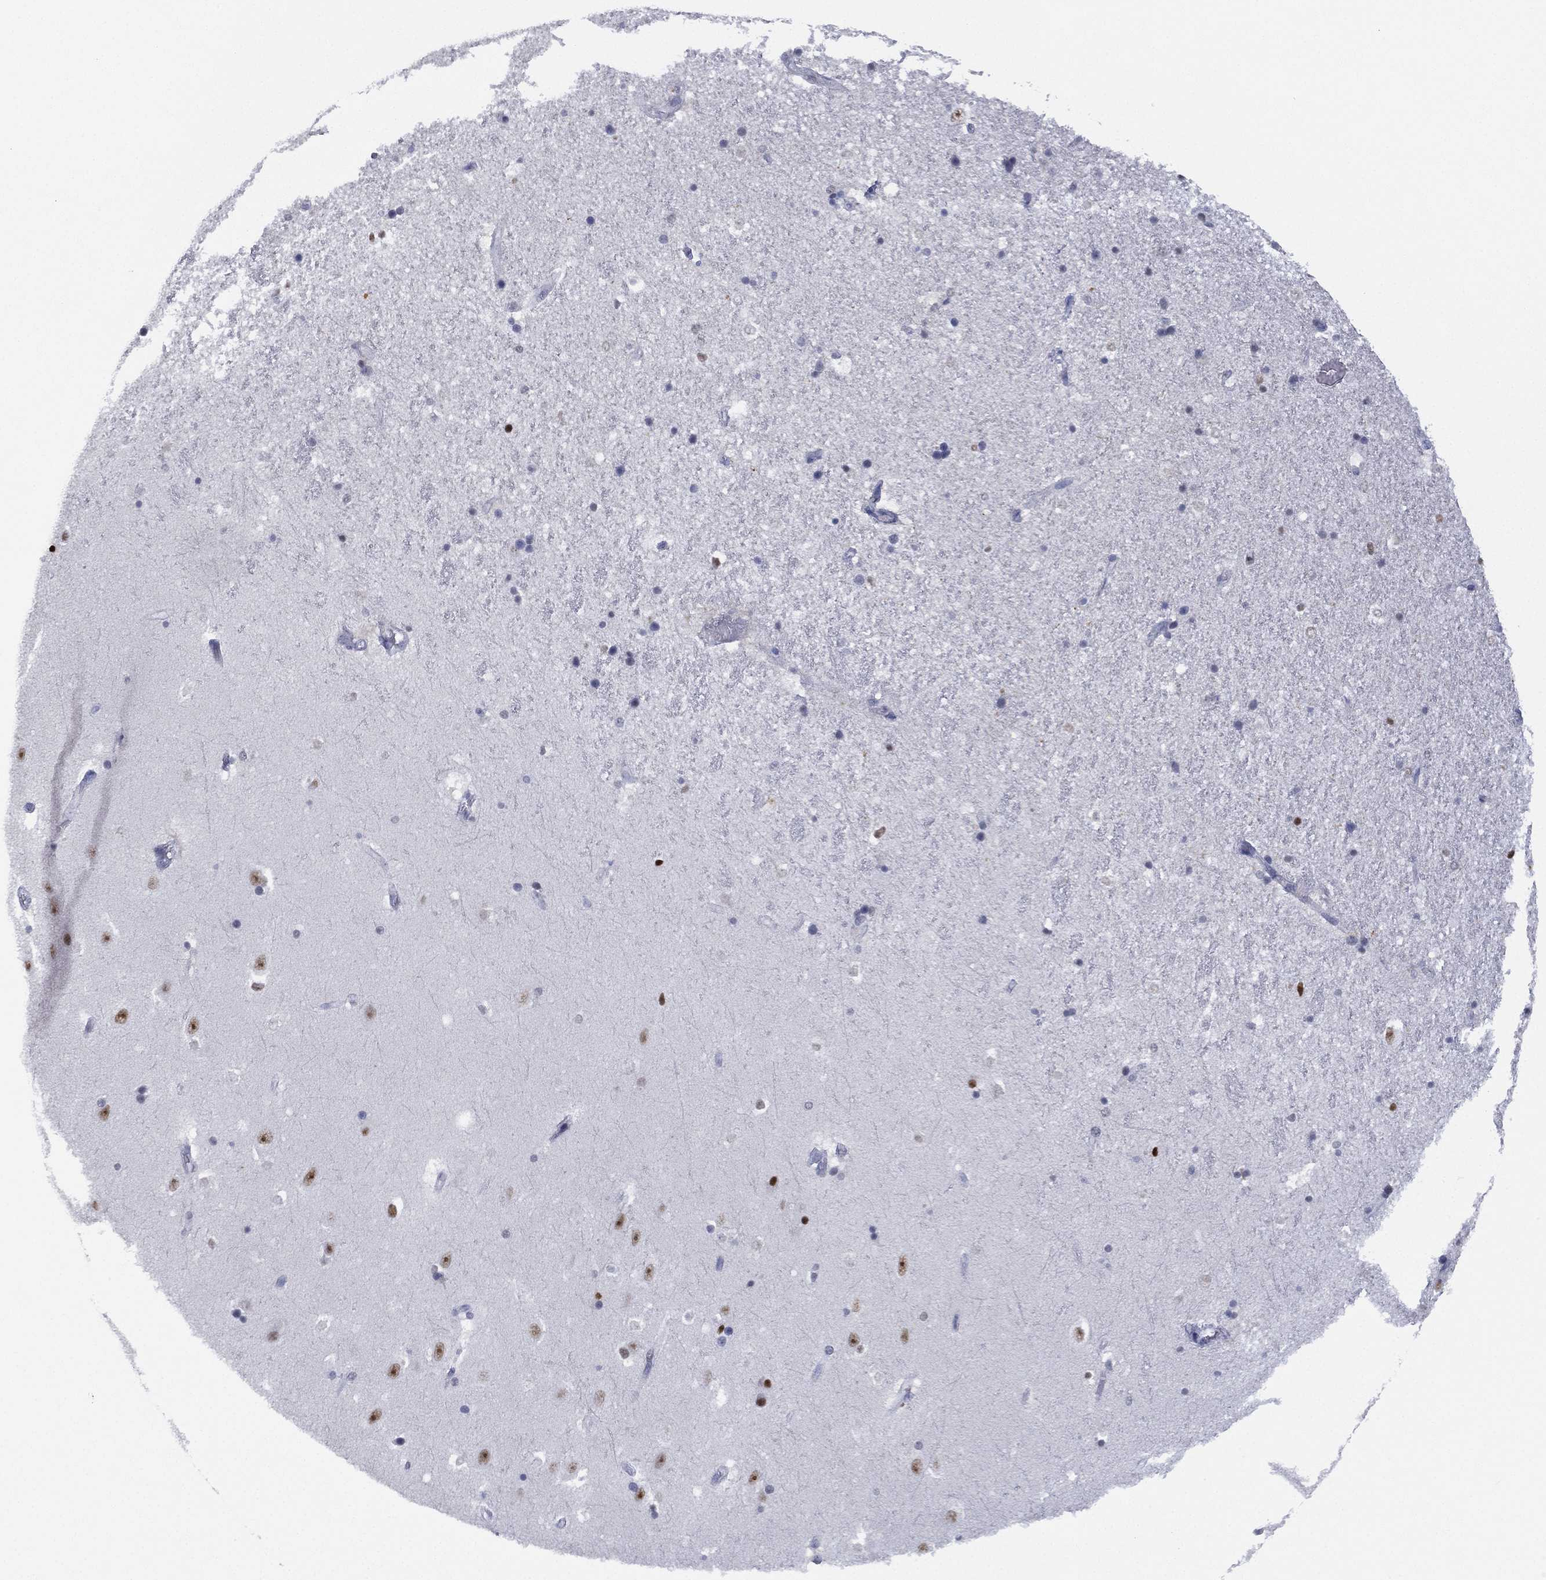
{"staining": {"intensity": "strong", "quantity": "<25%", "location": "nuclear"}, "tissue": "hippocampus", "cell_type": "Glial cells", "image_type": "normal", "snomed": [{"axis": "morphology", "description": "Normal tissue, NOS"}, {"axis": "topography", "description": "Hippocampus"}], "caption": "DAB immunohistochemical staining of normal human hippocampus displays strong nuclear protein positivity in approximately <25% of glial cells.", "gene": "ZNF711", "patient": {"sex": "male", "age": 49}}